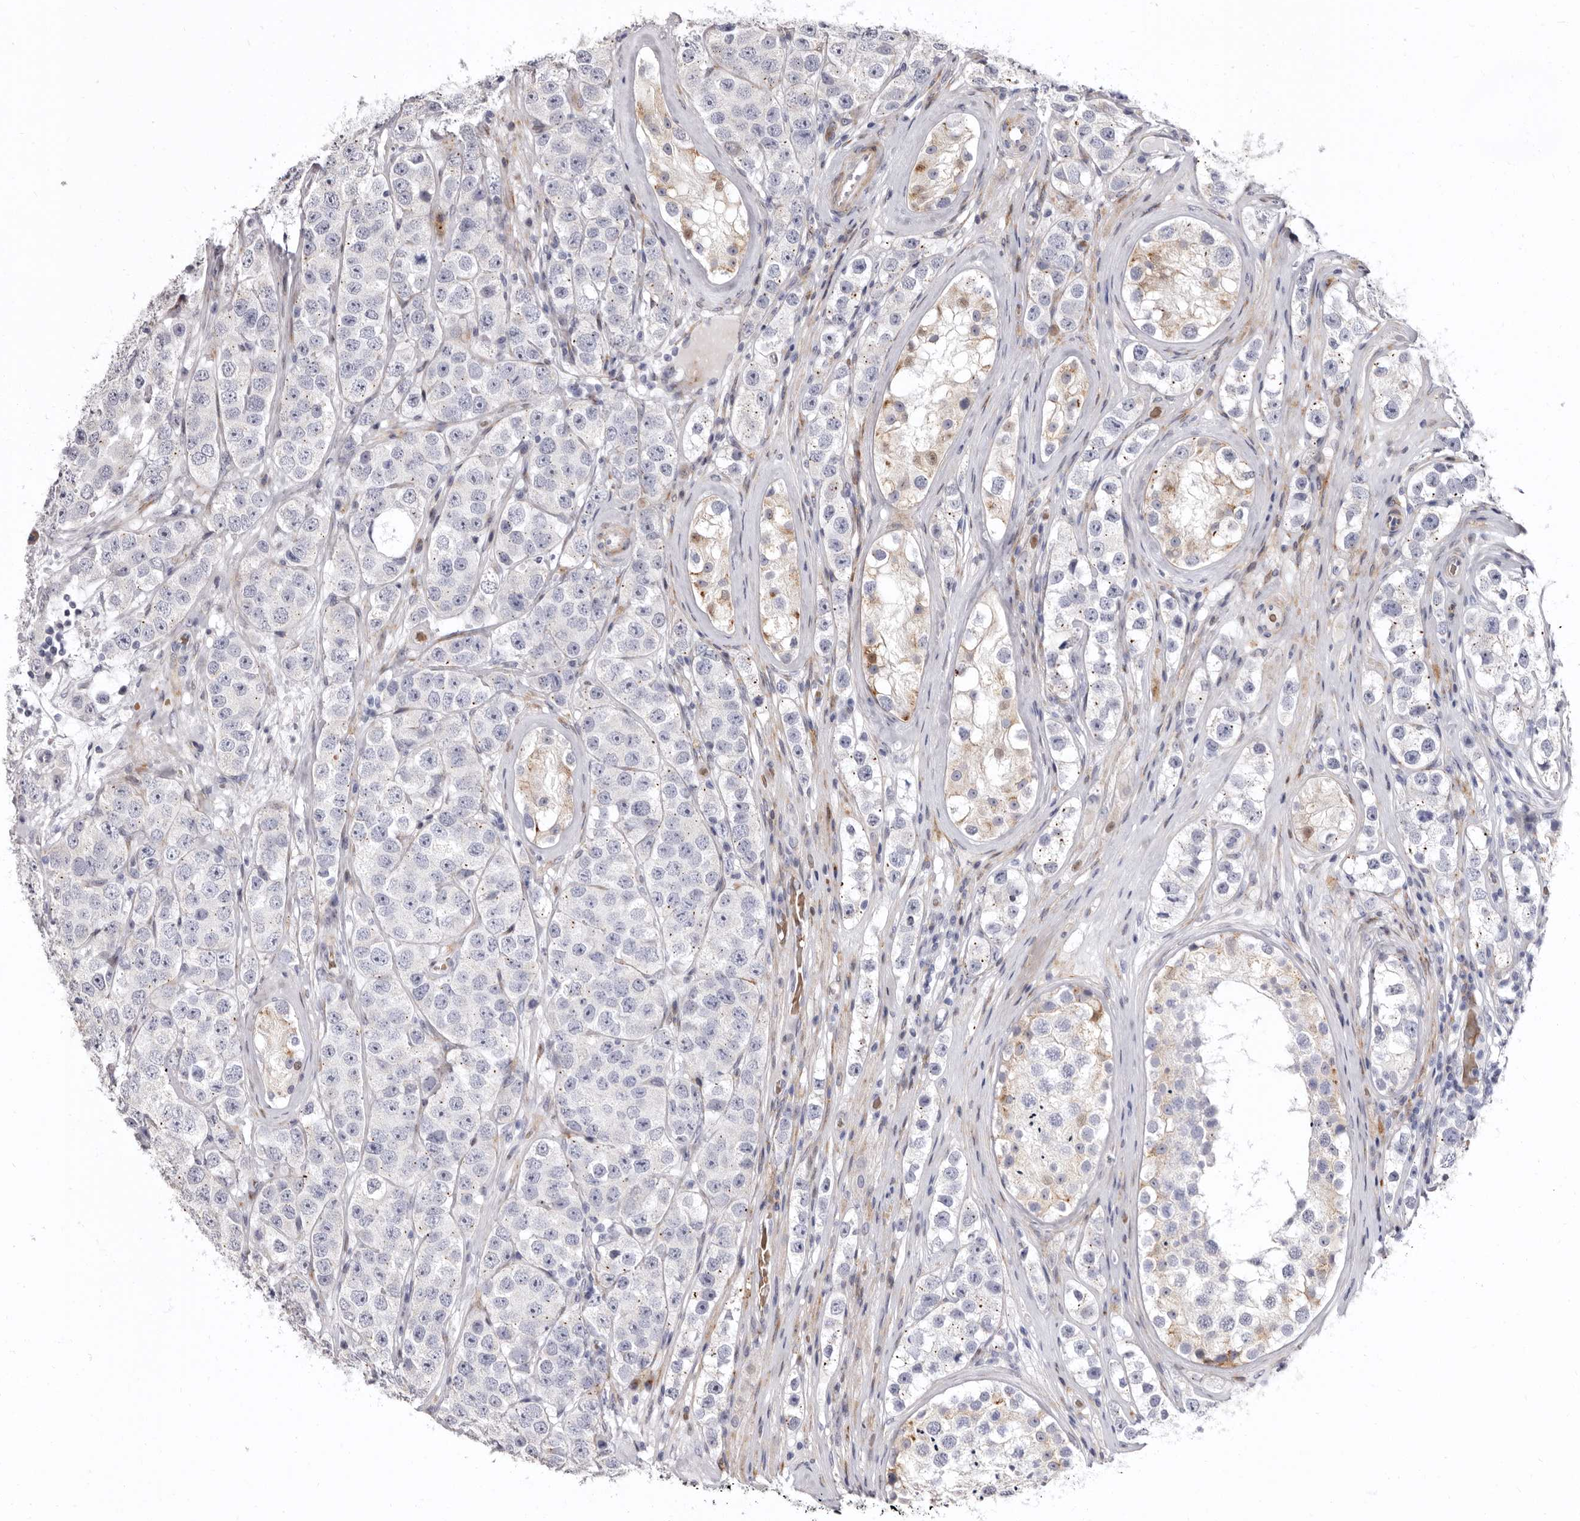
{"staining": {"intensity": "negative", "quantity": "none", "location": "none"}, "tissue": "testis cancer", "cell_type": "Tumor cells", "image_type": "cancer", "snomed": [{"axis": "morphology", "description": "Seminoma, NOS"}, {"axis": "topography", "description": "Testis"}], "caption": "IHC of testis cancer (seminoma) exhibits no expression in tumor cells.", "gene": "AIDA", "patient": {"sex": "male", "age": 28}}